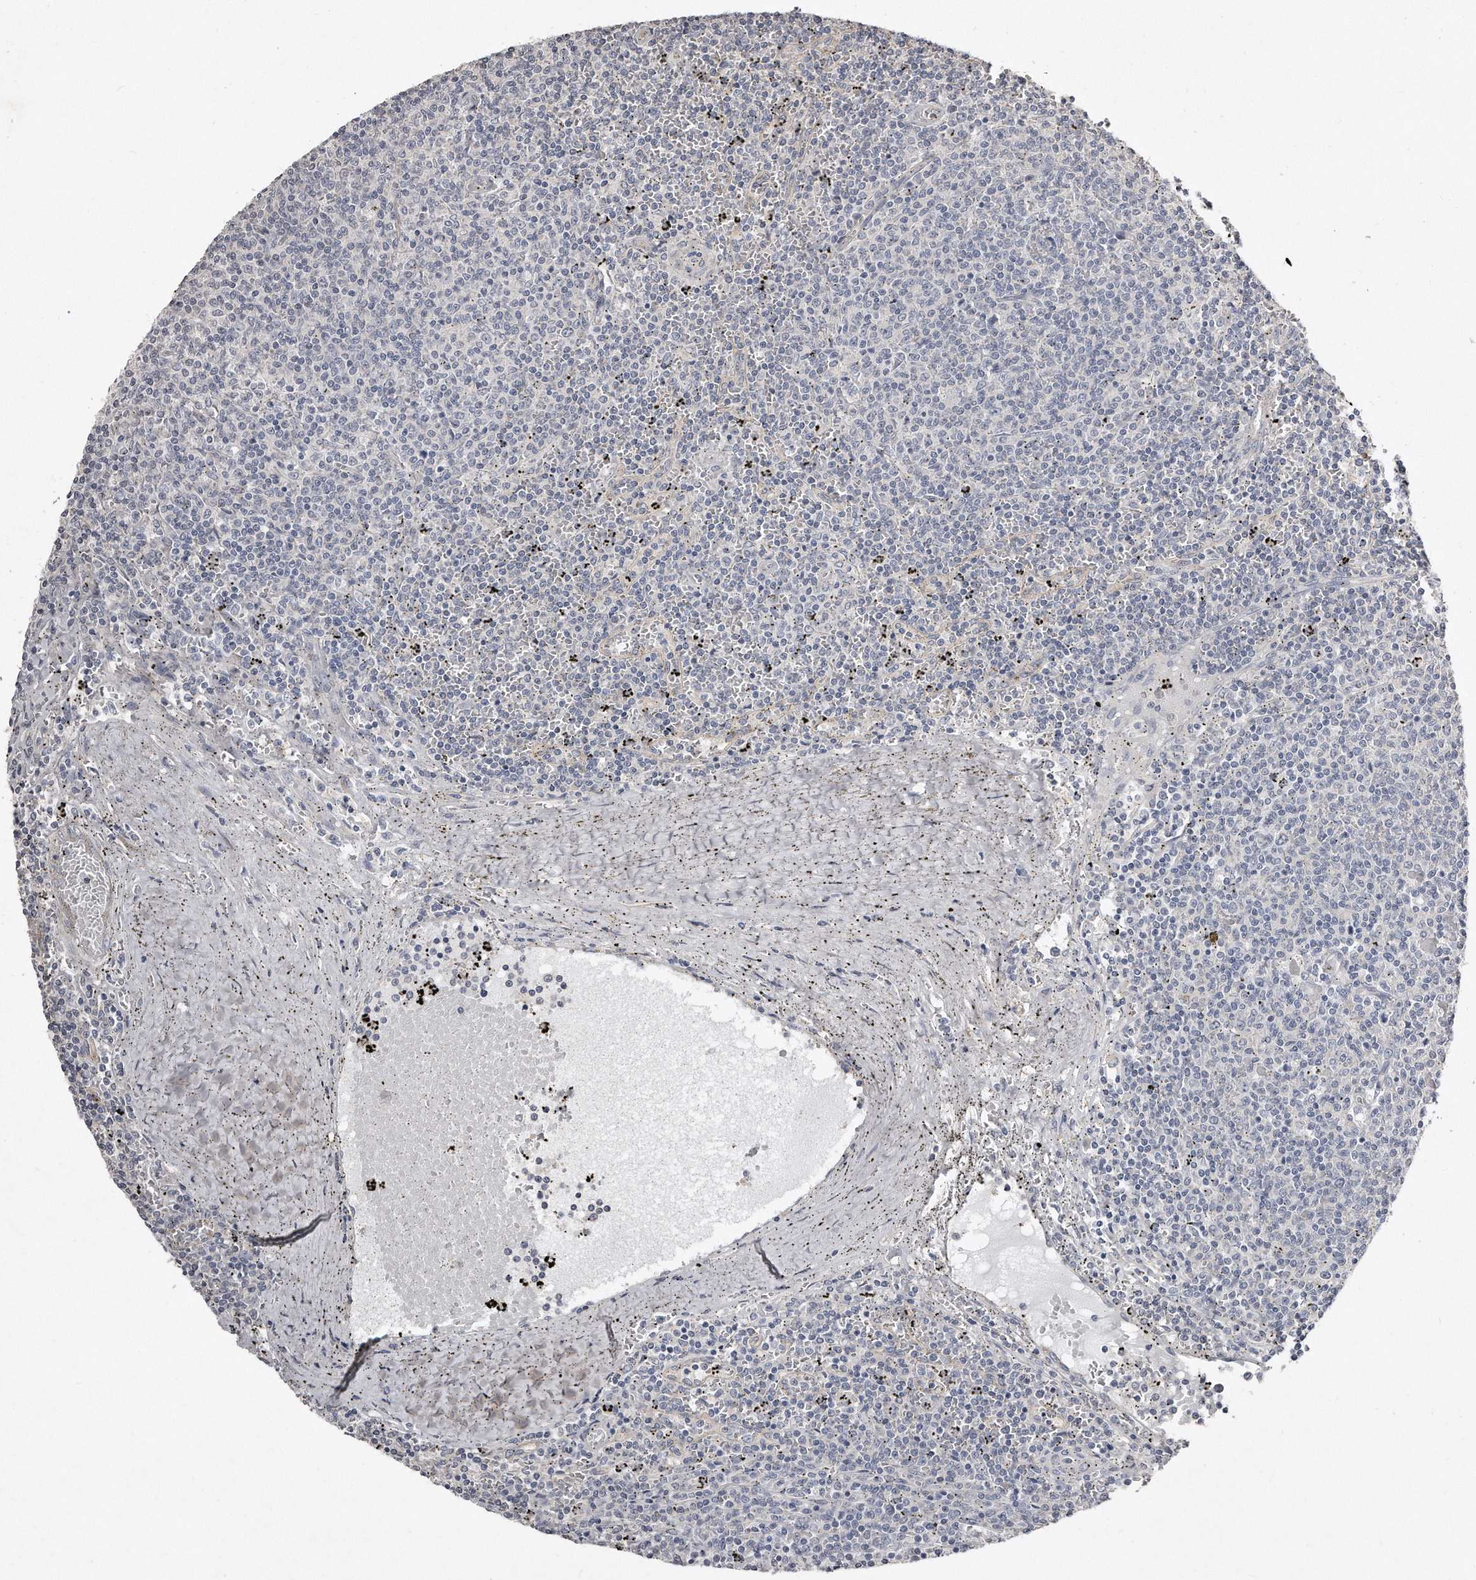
{"staining": {"intensity": "negative", "quantity": "none", "location": "none"}, "tissue": "lymphoma", "cell_type": "Tumor cells", "image_type": "cancer", "snomed": [{"axis": "morphology", "description": "Malignant lymphoma, non-Hodgkin's type, Low grade"}, {"axis": "topography", "description": "Spleen"}], "caption": "Tumor cells show no significant protein expression in lymphoma.", "gene": "LMOD1", "patient": {"sex": "female", "age": 50}}